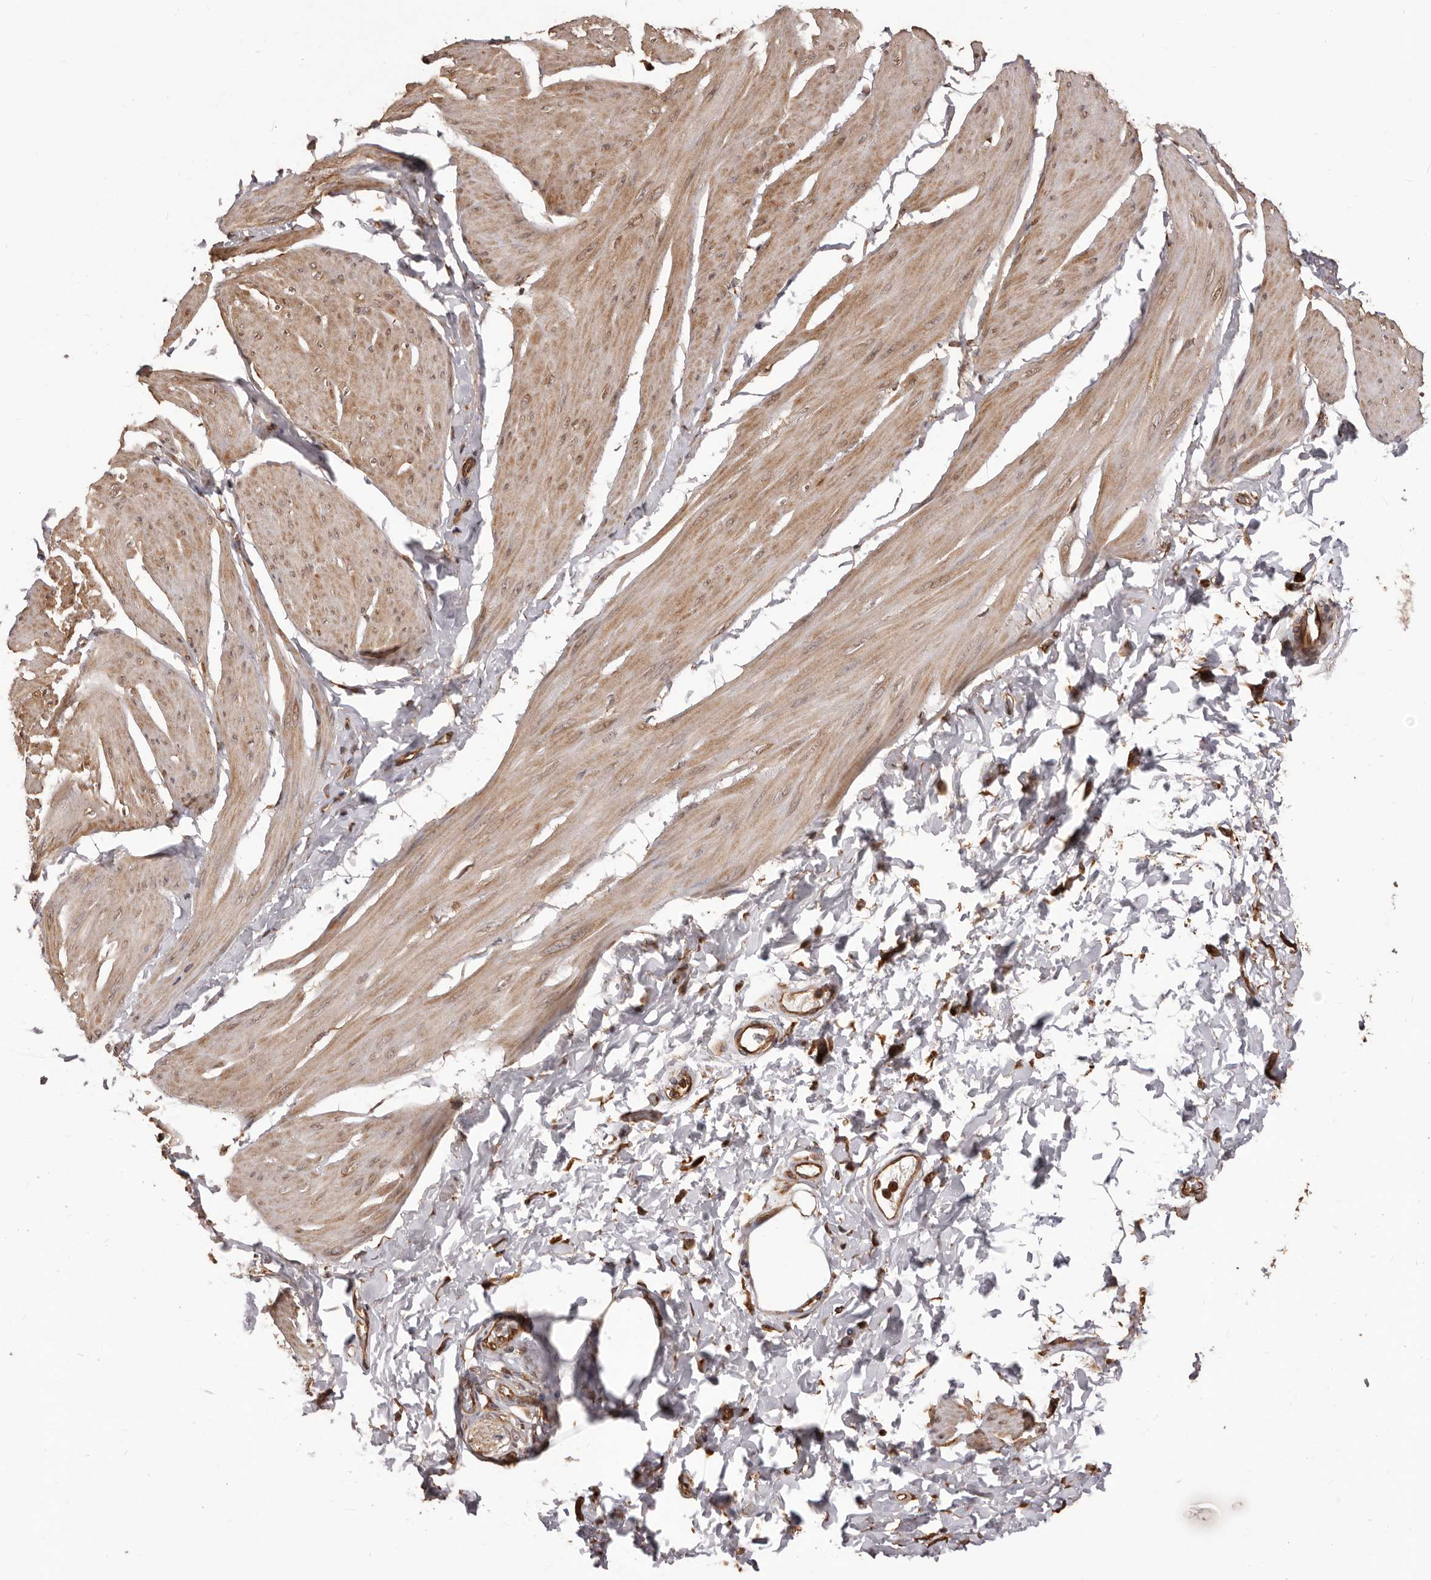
{"staining": {"intensity": "moderate", "quantity": ">75%", "location": "cytoplasmic/membranous"}, "tissue": "smooth muscle", "cell_type": "Smooth muscle cells", "image_type": "normal", "snomed": [{"axis": "morphology", "description": "Urothelial carcinoma, High grade"}, {"axis": "topography", "description": "Urinary bladder"}], "caption": "Smooth muscle cells demonstrate moderate cytoplasmic/membranous positivity in approximately >75% of cells in normal smooth muscle.", "gene": "MTO1", "patient": {"sex": "male", "age": 46}}